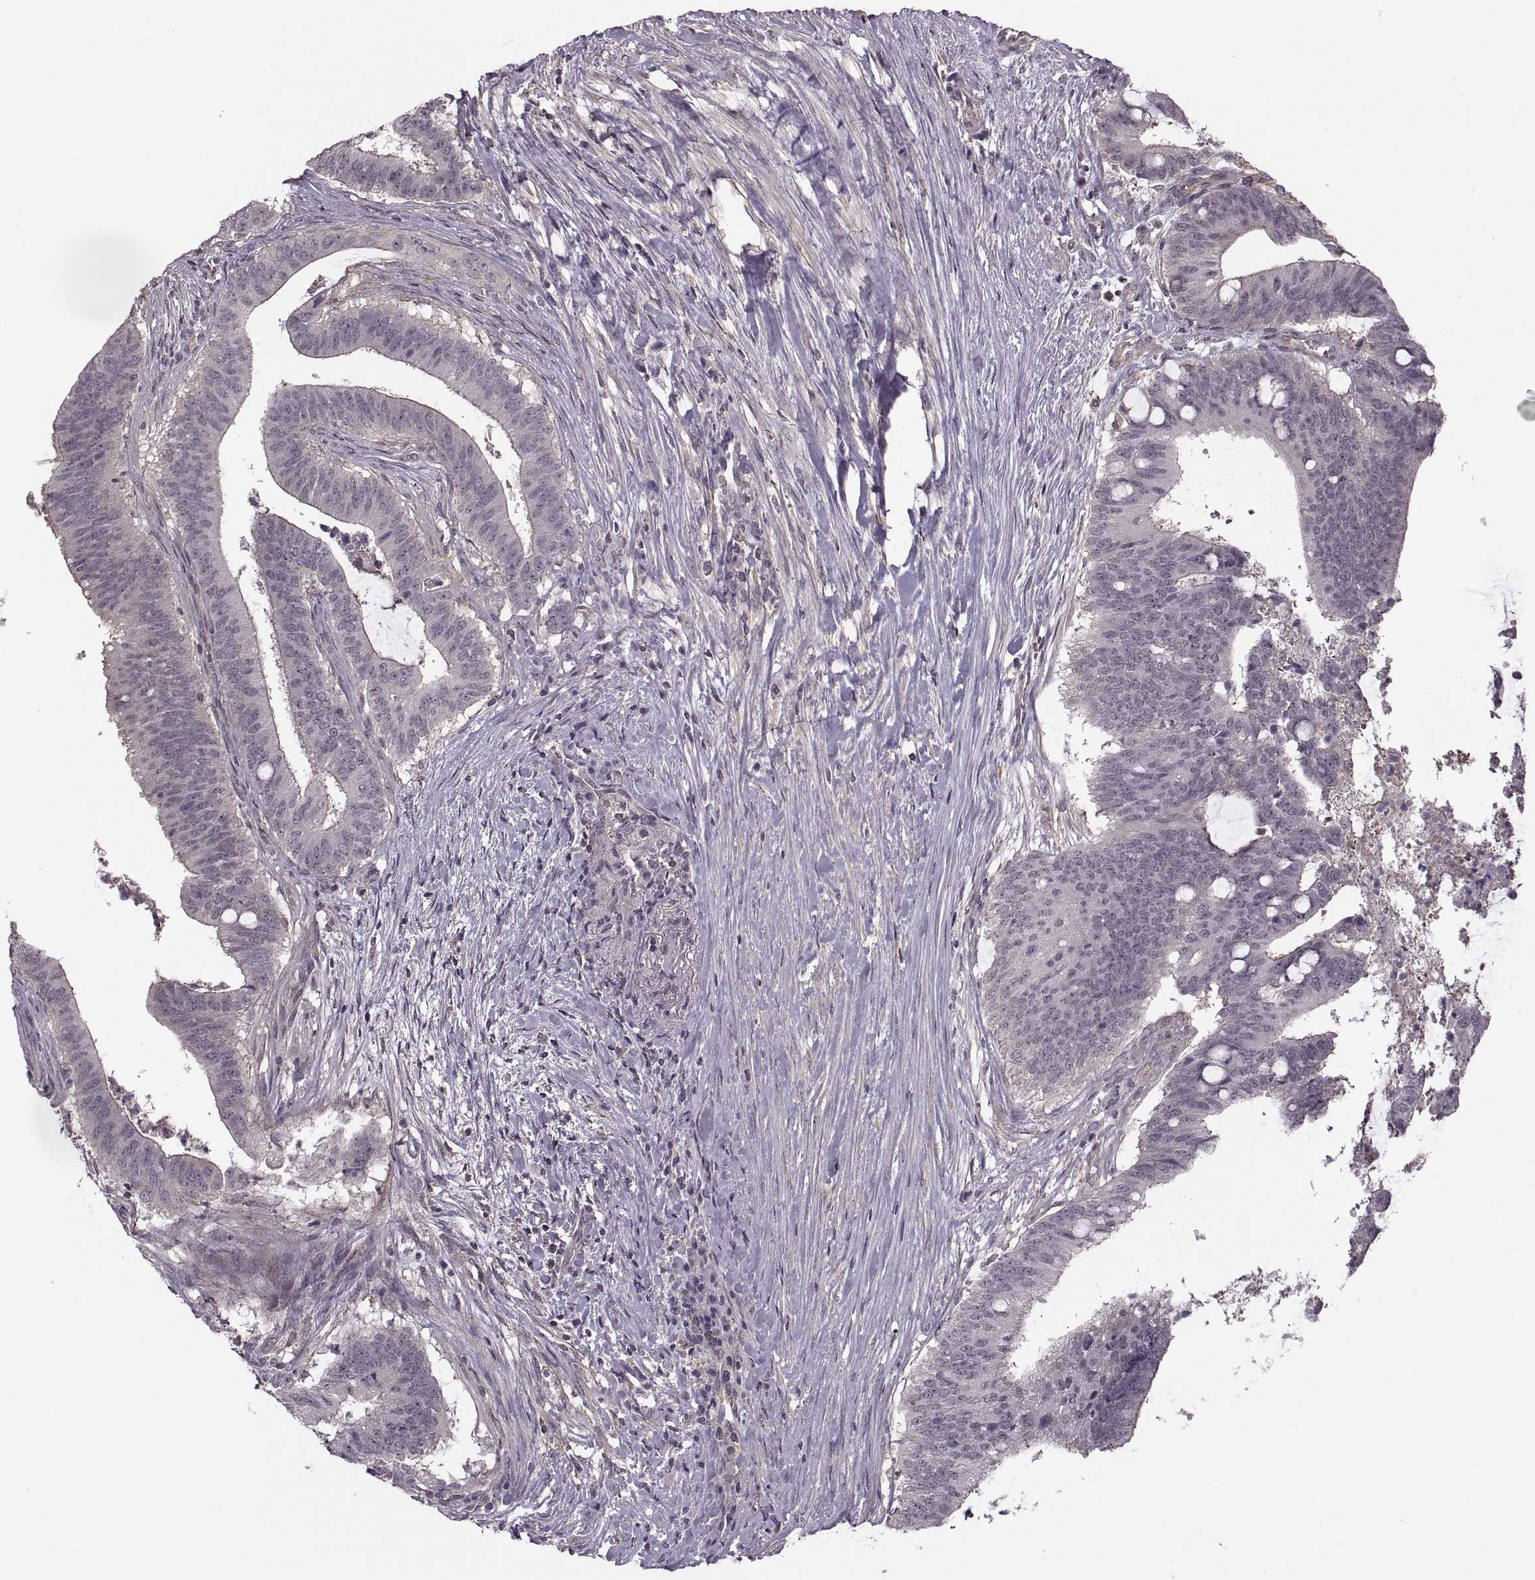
{"staining": {"intensity": "negative", "quantity": "none", "location": "none"}, "tissue": "colorectal cancer", "cell_type": "Tumor cells", "image_type": "cancer", "snomed": [{"axis": "morphology", "description": "Adenocarcinoma, NOS"}, {"axis": "topography", "description": "Colon"}], "caption": "This image is of colorectal cancer stained with IHC to label a protein in brown with the nuclei are counter-stained blue. There is no expression in tumor cells.", "gene": "LUZP2", "patient": {"sex": "female", "age": 43}}